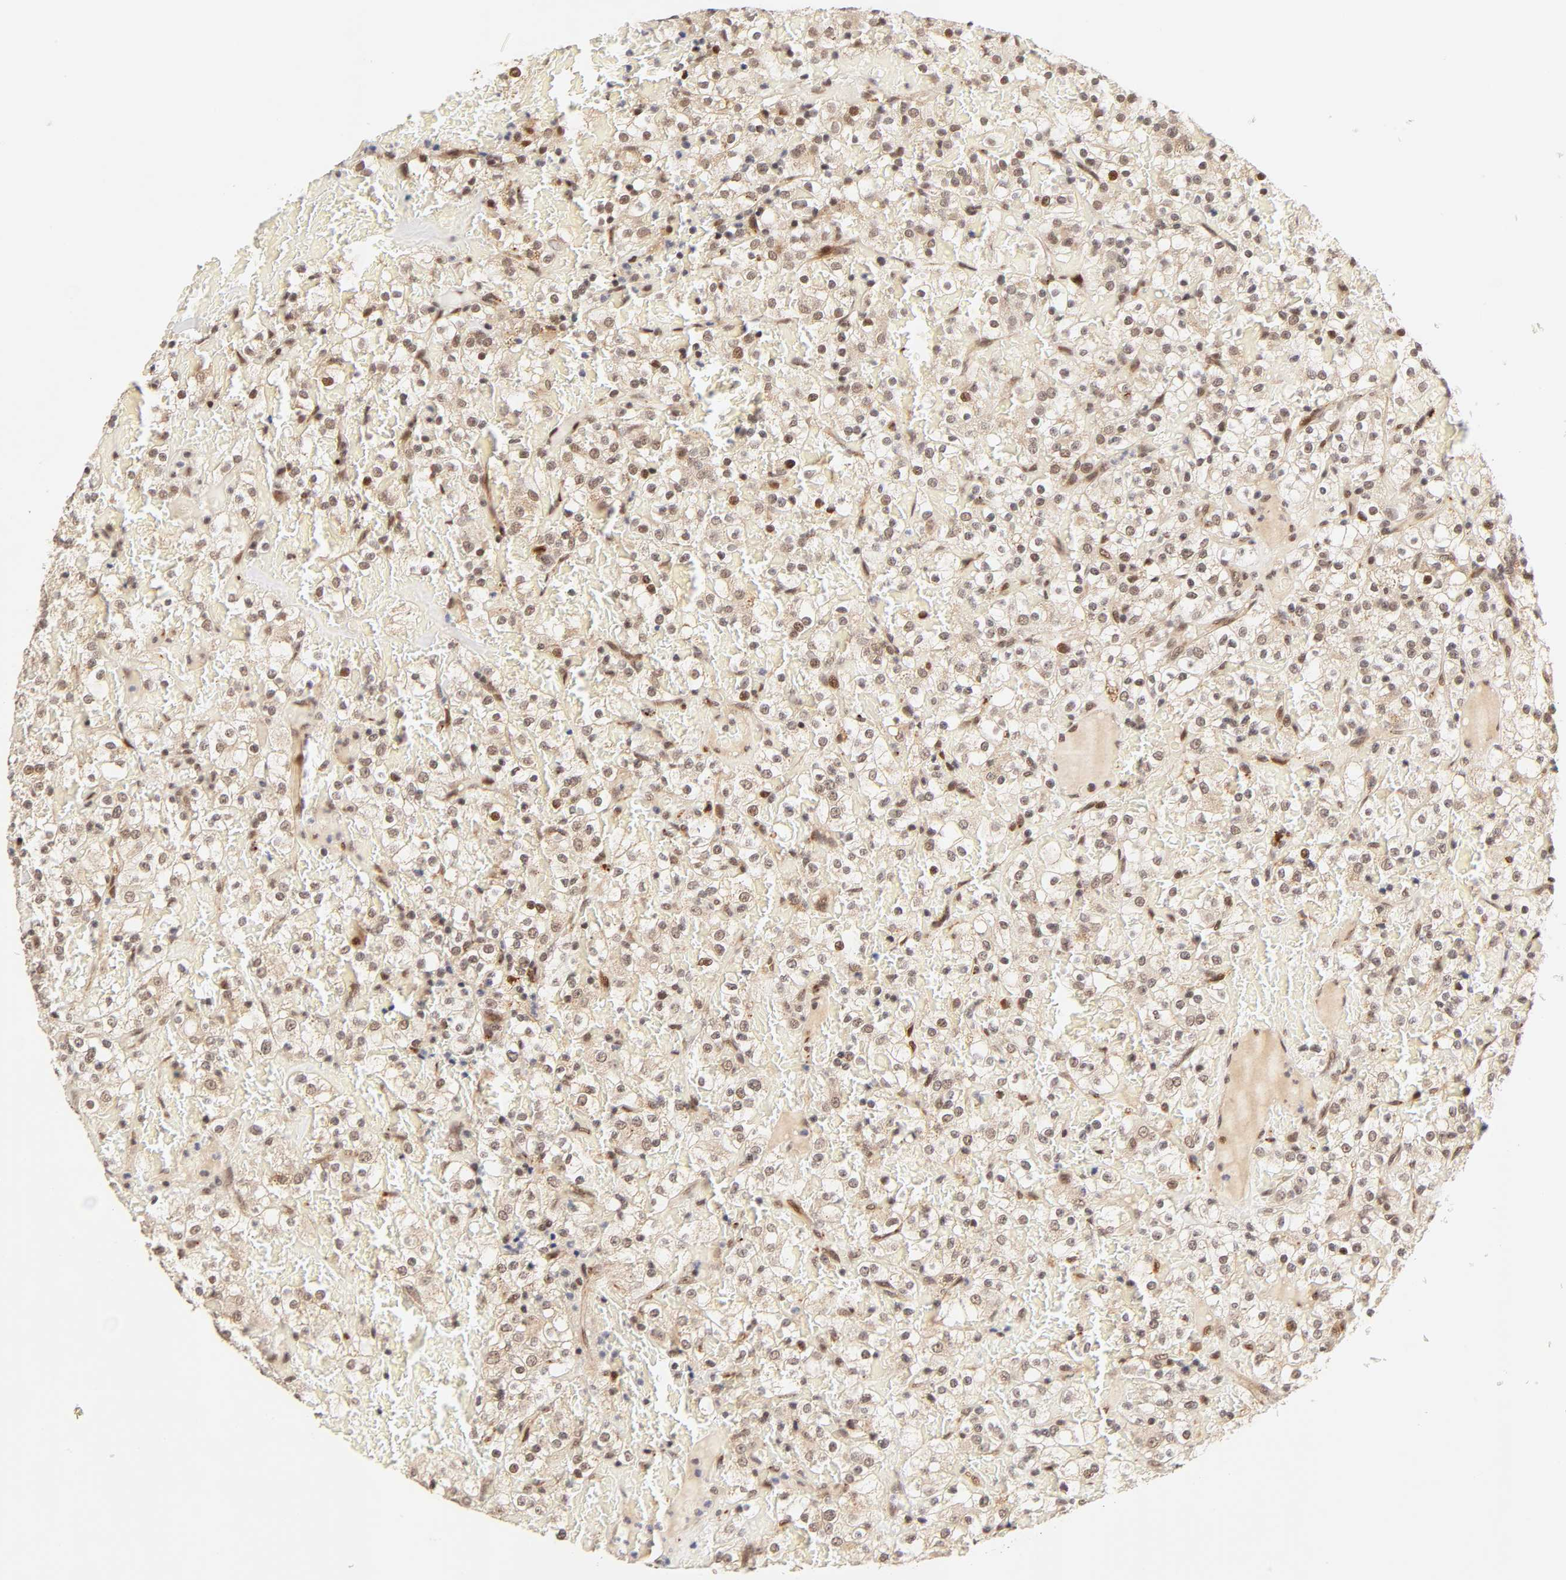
{"staining": {"intensity": "weak", "quantity": "25%-75%", "location": "cytoplasmic/membranous,nuclear"}, "tissue": "renal cancer", "cell_type": "Tumor cells", "image_type": "cancer", "snomed": [{"axis": "morphology", "description": "Normal tissue, NOS"}, {"axis": "morphology", "description": "Adenocarcinoma, NOS"}, {"axis": "topography", "description": "Kidney"}], "caption": "DAB immunohistochemical staining of renal adenocarcinoma exhibits weak cytoplasmic/membranous and nuclear protein positivity in about 25%-75% of tumor cells.", "gene": "TAF10", "patient": {"sex": "female", "age": 72}}